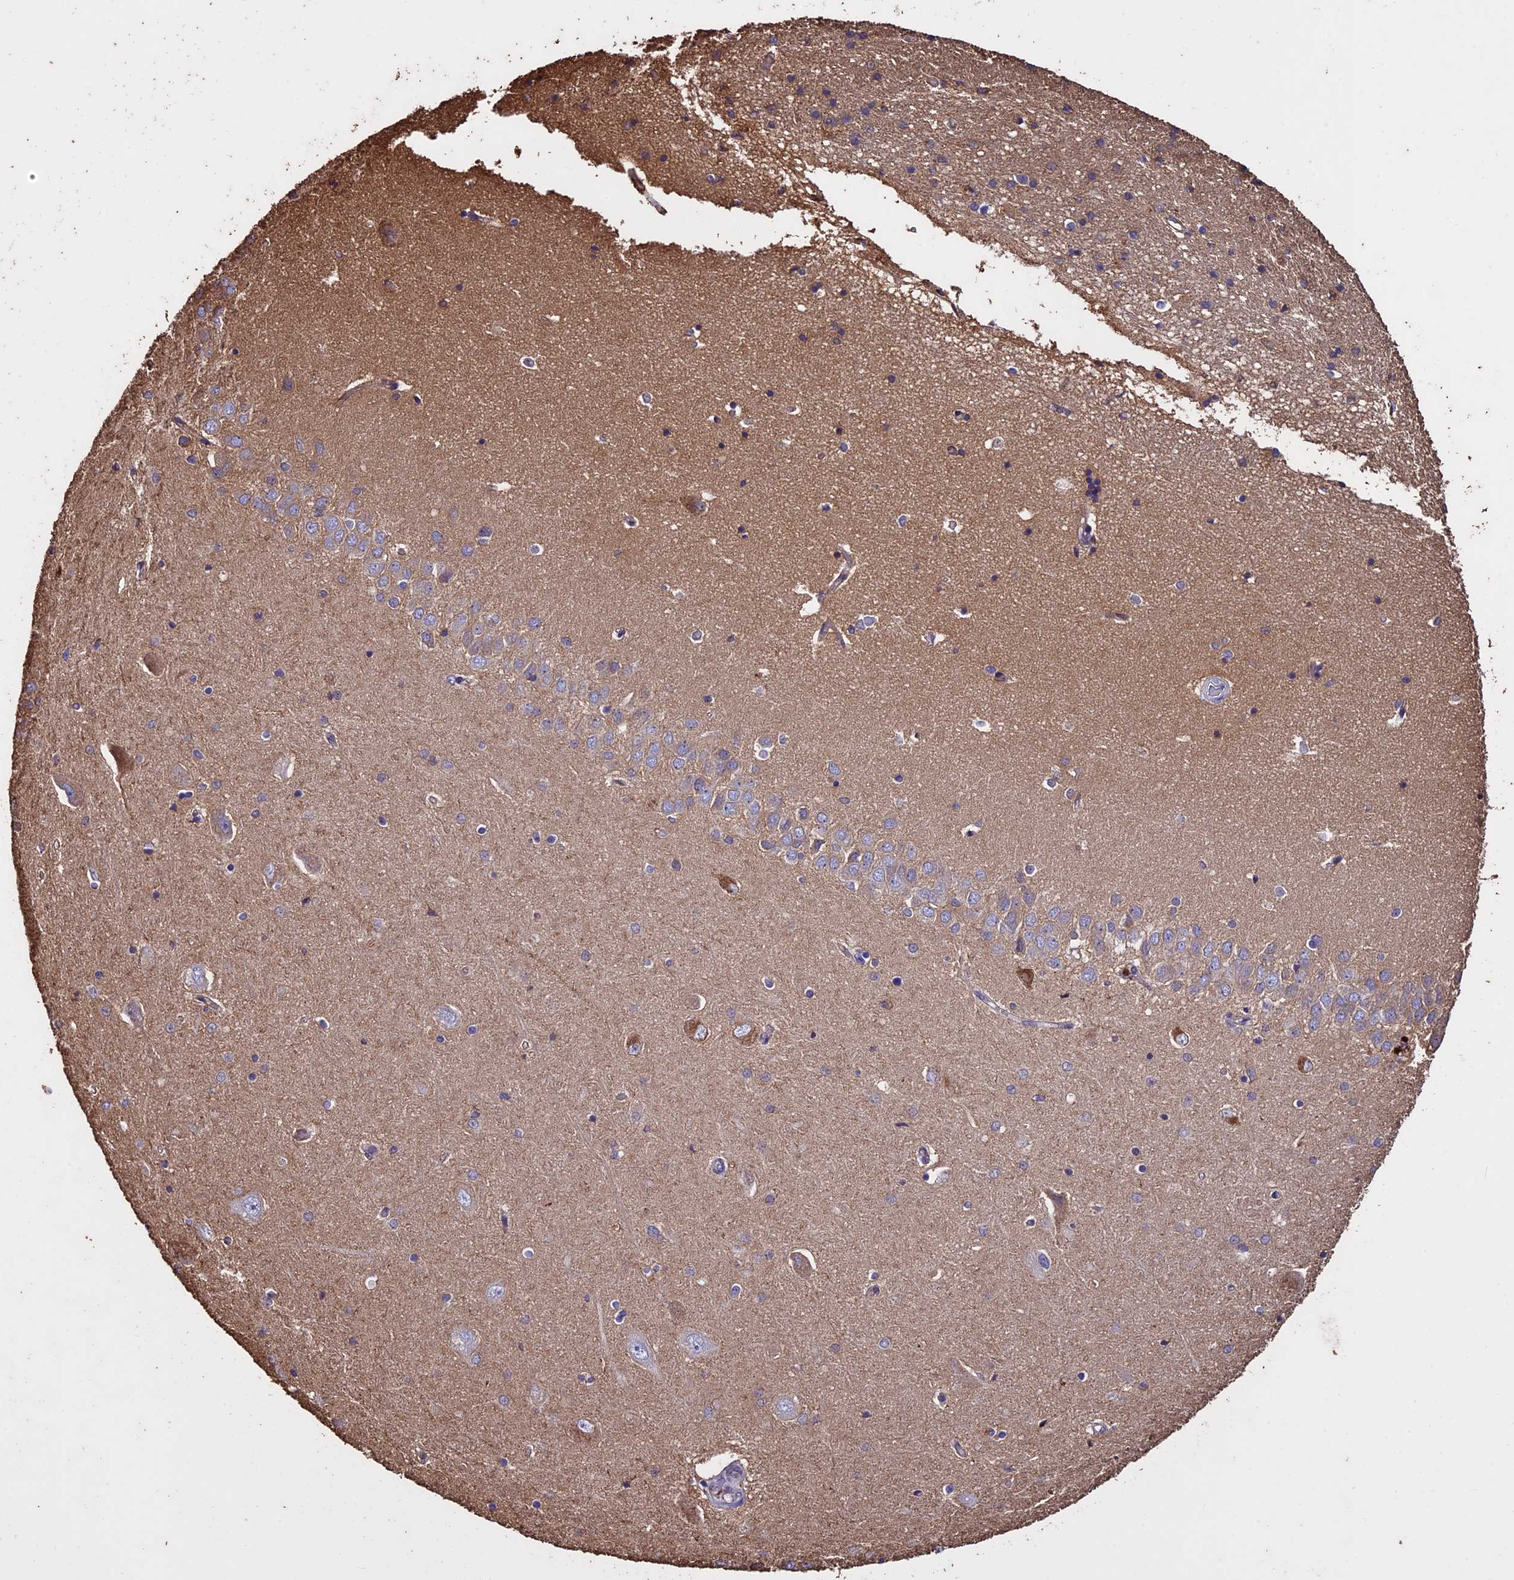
{"staining": {"intensity": "weak", "quantity": "<25%", "location": "cytoplasmic/membranous"}, "tissue": "hippocampus", "cell_type": "Glial cells", "image_type": "normal", "snomed": [{"axis": "morphology", "description": "Normal tissue, NOS"}, {"axis": "topography", "description": "Hippocampus"}], "caption": "This is an IHC histopathology image of normal human hippocampus. There is no expression in glial cells.", "gene": "USB1", "patient": {"sex": "male", "age": 45}}